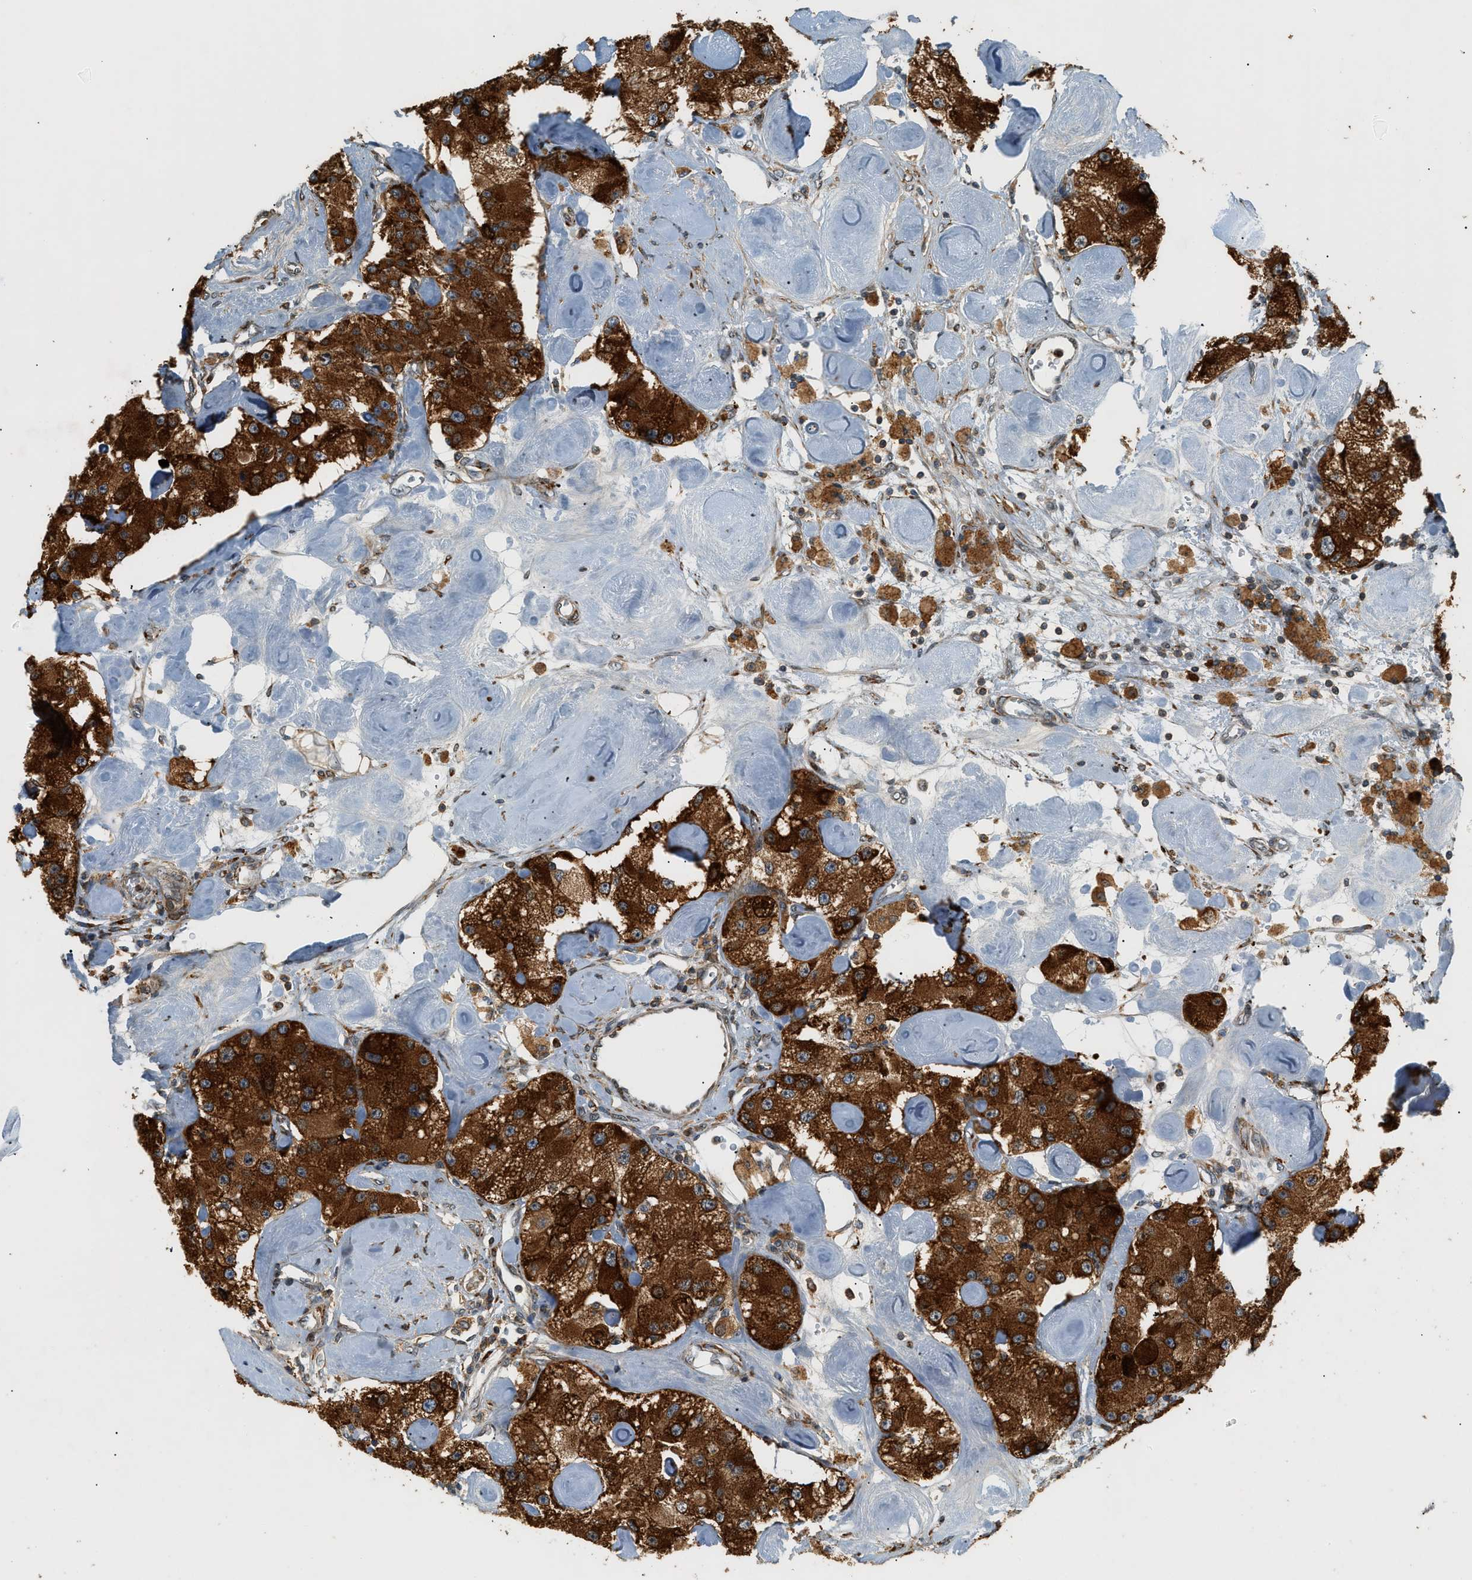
{"staining": {"intensity": "strong", "quantity": ">75%", "location": "cytoplasmic/membranous"}, "tissue": "carcinoid", "cell_type": "Tumor cells", "image_type": "cancer", "snomed": [{"axis": "morphology", "description": "Carcinoid, malignant, NOS"}, {"axis": "topography", "description": "Pancreas"}], "caption": "Carcinoid stained with immunohistochemistry demonstrates strong cytoplasmic/membranous staining in approximately >75% of tumor cells.", "gene": "SEMA4D", "patient": {"sex": "male", "age": 41}}